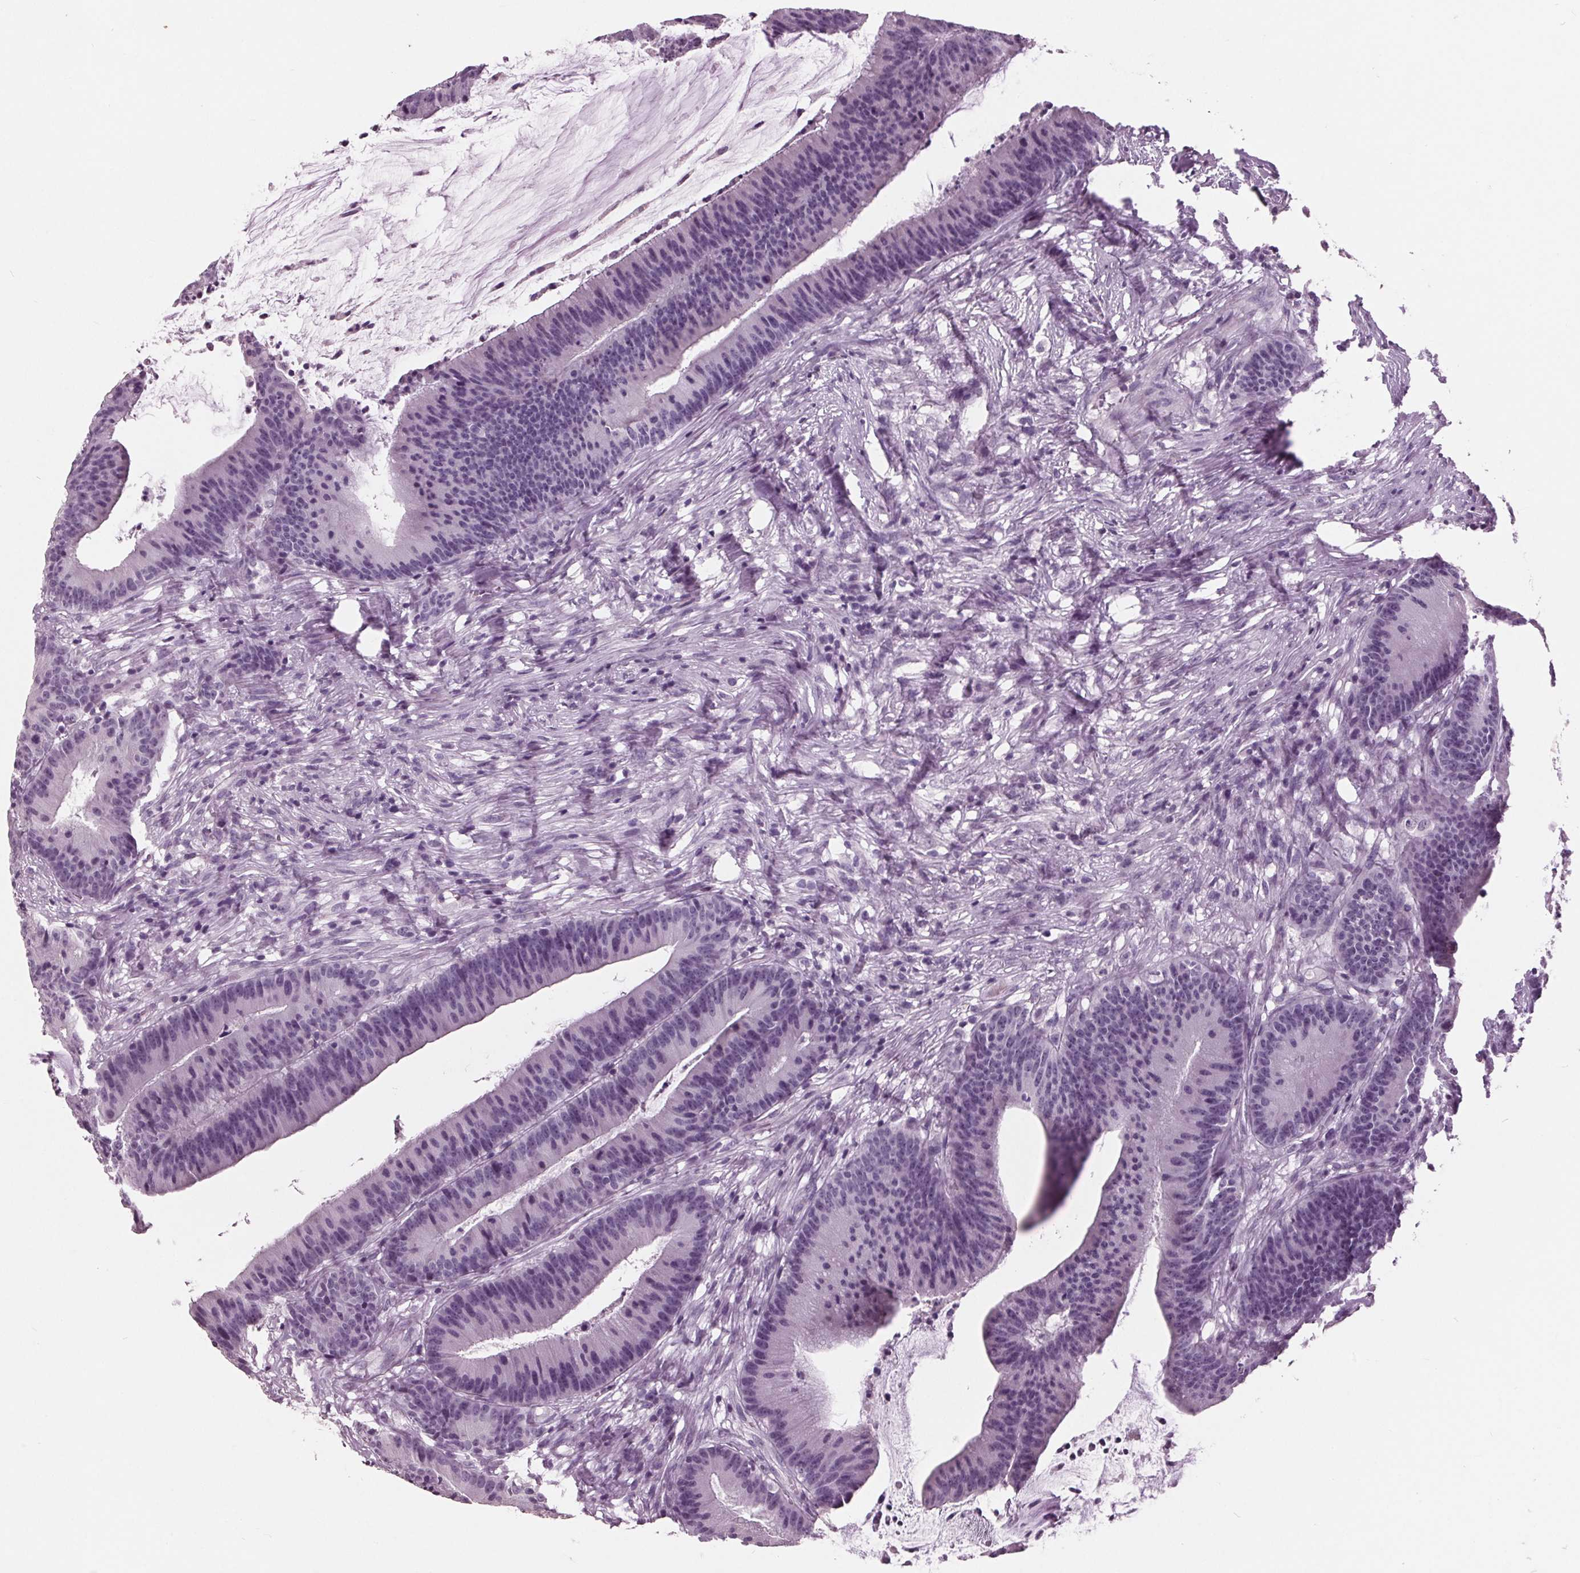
{"staining": {"intensity": "negative", "quantity": "none", "location": "none"}, "tissue": "colorectal cancer", "cell_type": "Tumor cells", "image_type": "cancer", "snomed": [{"axis": "morphology", "description": "Adenocarcinoma, NOS"}, {"axis": "topography", "description": "Colon"}], "caption": "Photomicrograph shows no protein positivity in tumor cells of colorectal cancer (adenocarcinoma) tissue.", "gene": "AMBP", "patient": {"sex": "female", "age": 78}}